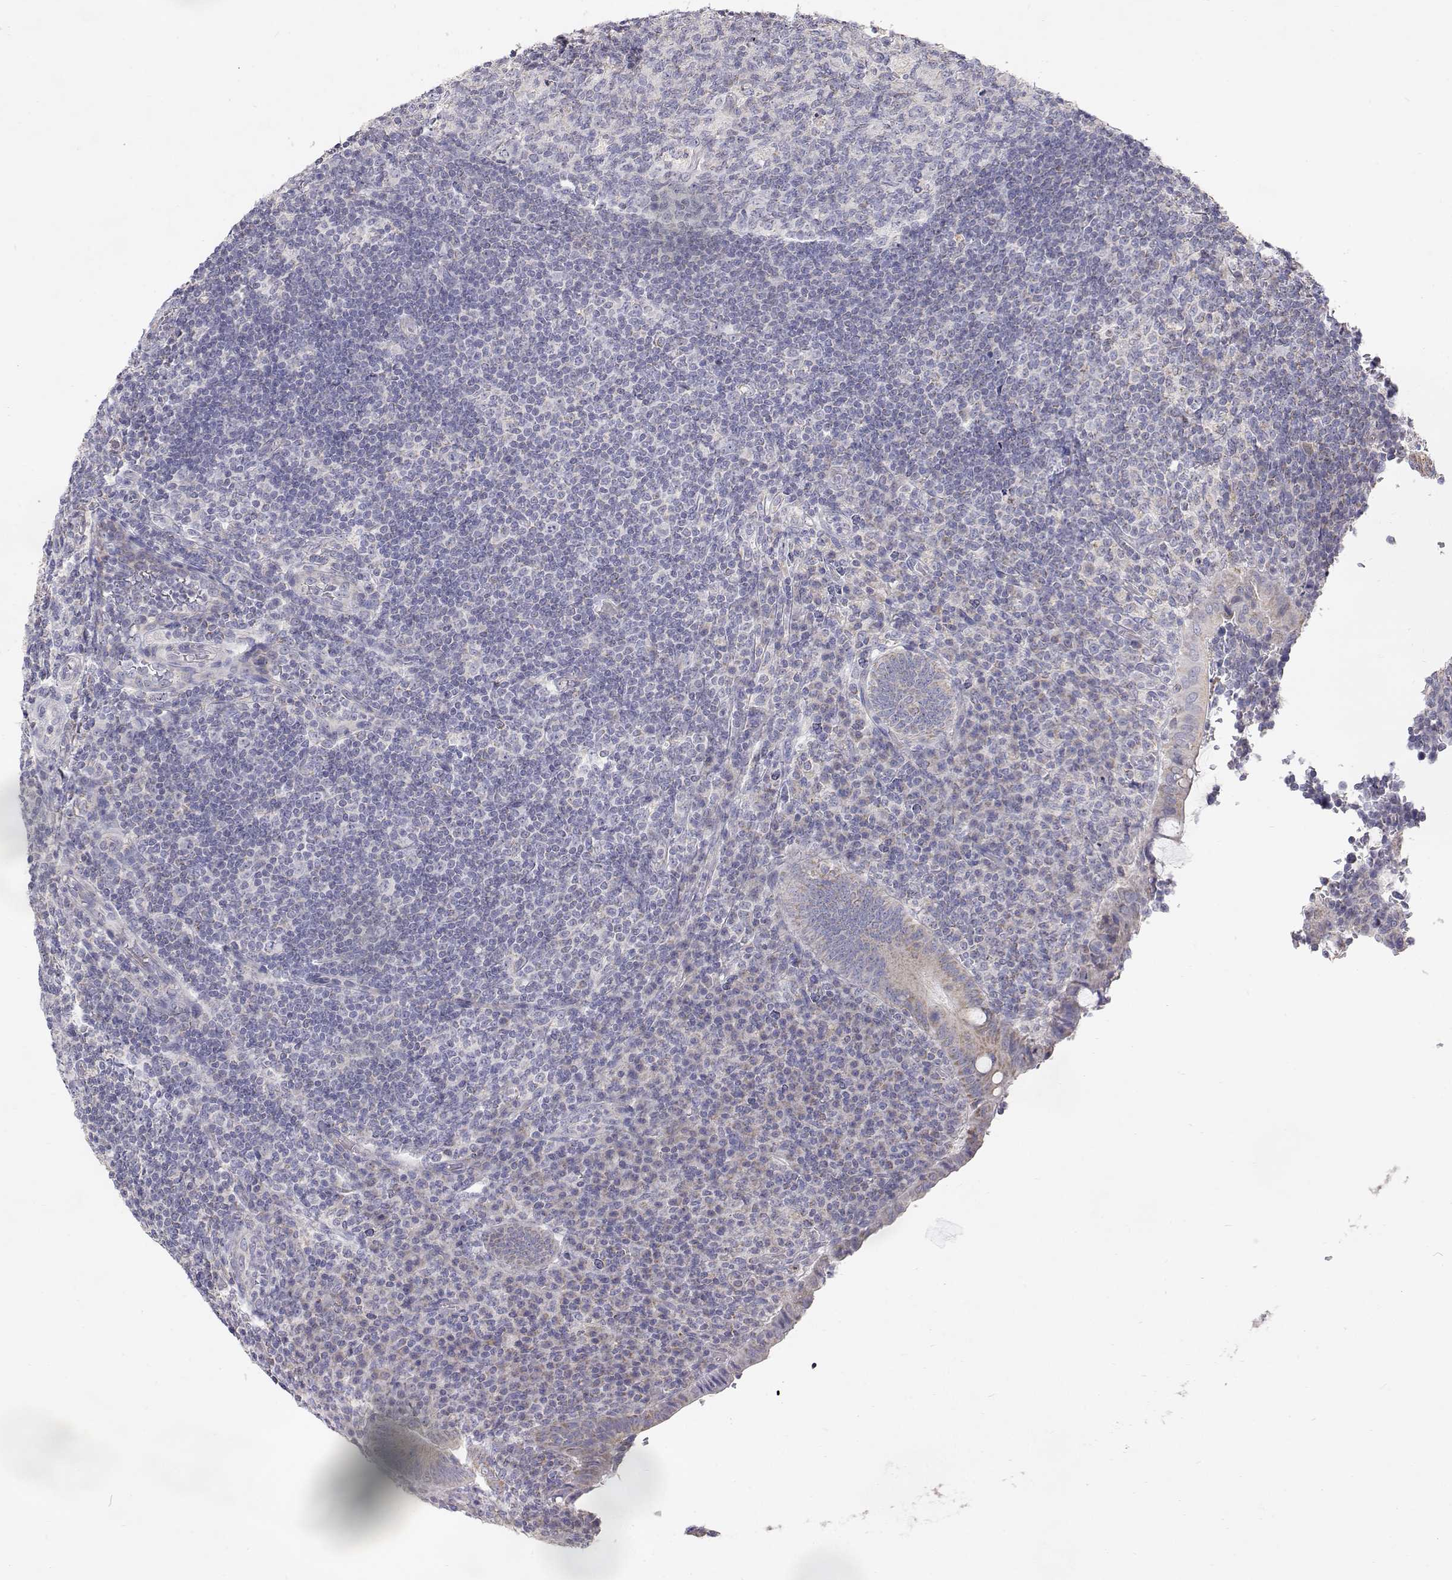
{"staining": {"intensity": "weak", "quantity": "<25%", "location": "cytoplasmic/membranous"}, "tissue": "appendix", "cell_type": "Glandular cells", "image_type": "normal", "snomed": [{"axis": "morphology", "description": "Normal tissue, NOS"}, {"axis": "topography", "description": "Appendix"}], "caption": "The photomicrograph reveals no significant expression in glandular cells of appendix.", "gene": "TRIM60", "patient": {"sex": "male", "age": 18}}